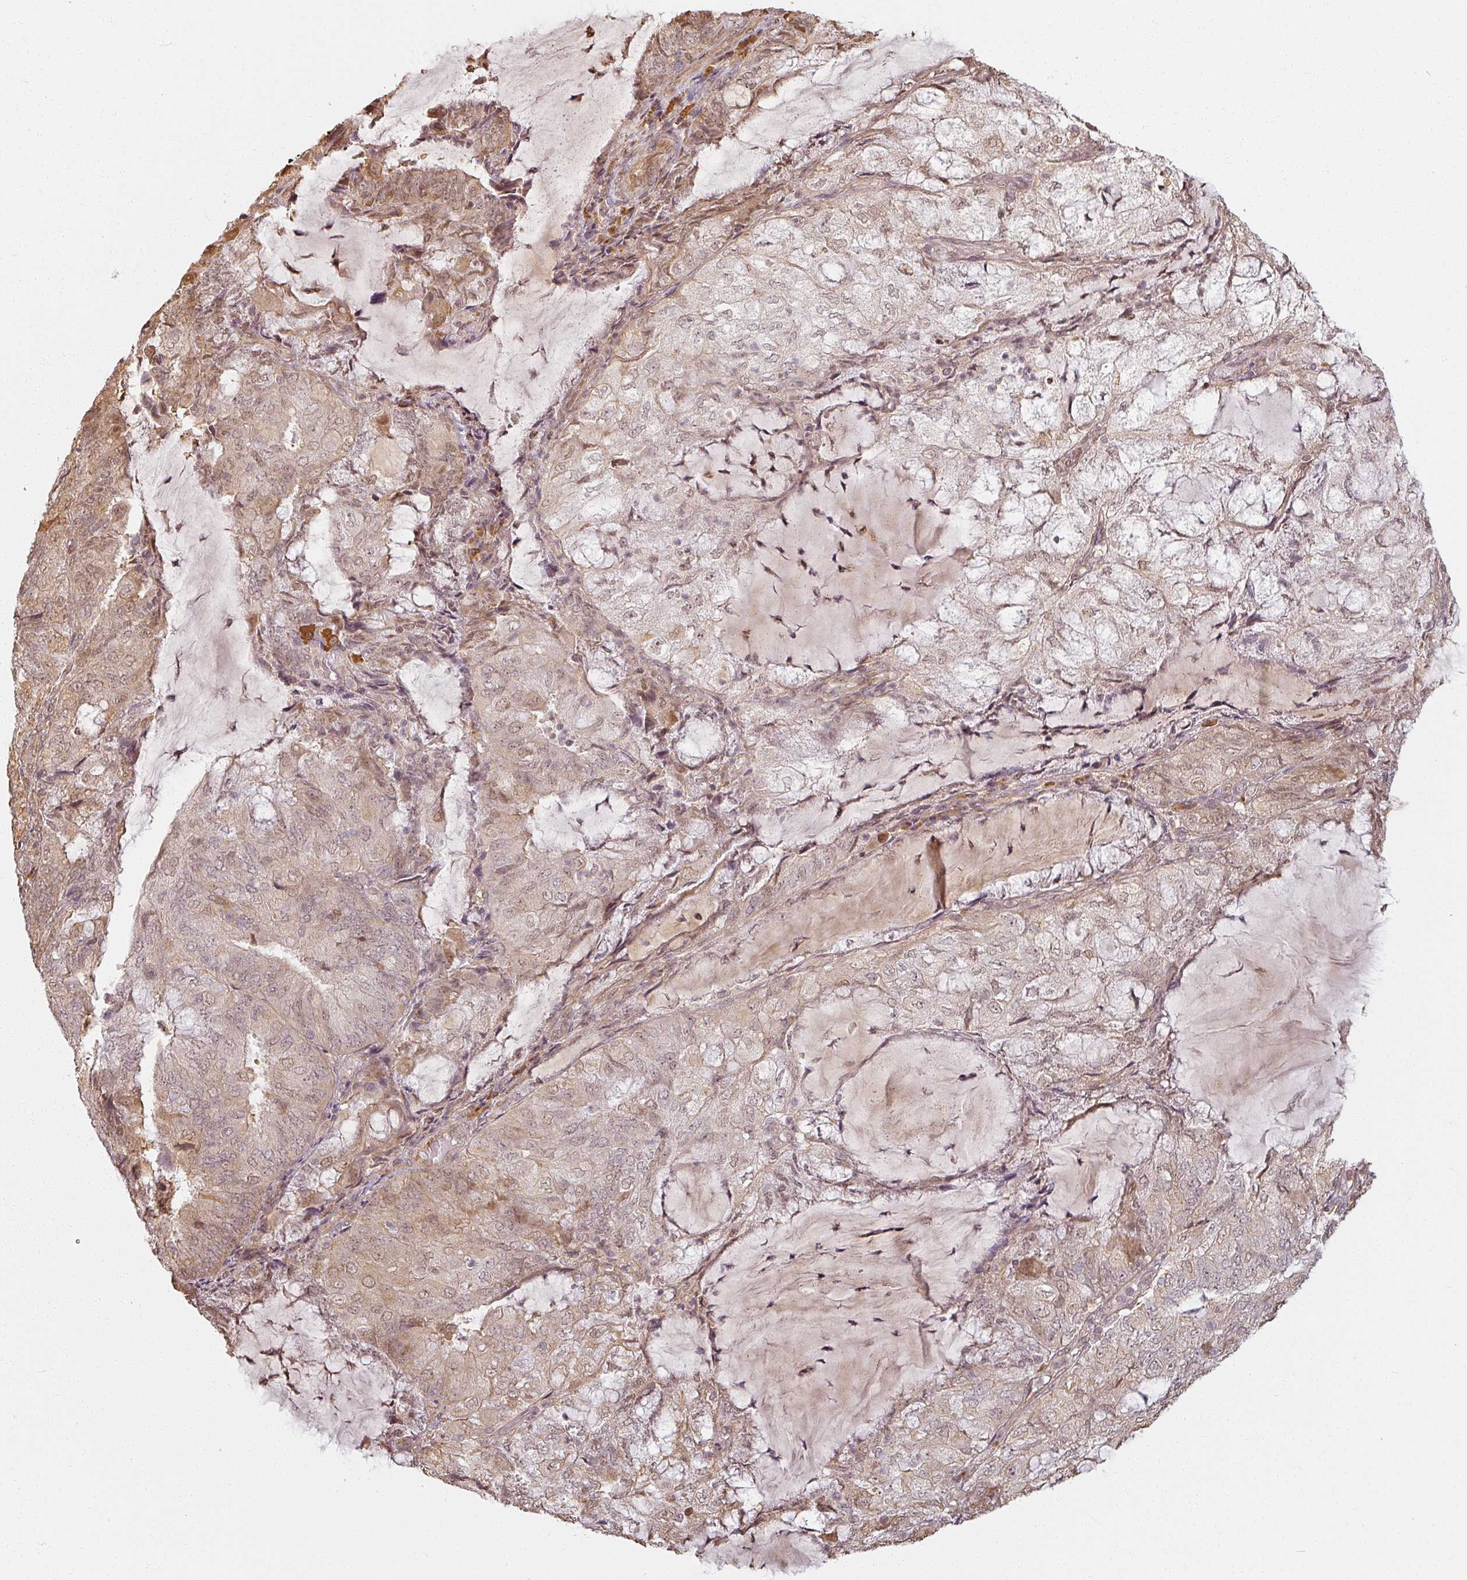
{"staining": {"intensity": "moderate", "quantity": ">75%", "location": "cytoplasmic/membranous,nuclear"}, "tissue": "endometrial cancer", "cell_type": "Tumor cells", "image_type": "cancer", "snomed": [{"axis": "morphology", "description": "Adenocarcinoma, NOS"}, {"axis": "topography", "description": "Endometrium"}], "caption": "Immunohistochemistry (IHC) image of human endometrial cancer stained for a protein (brown), which demonstrates medium levels of moderate cytoplasmic/membranous and nuclear staining in approximately >75% of tumor cells.", "gene": "MED19", "patient": {"sex": "female", "age": 81}}